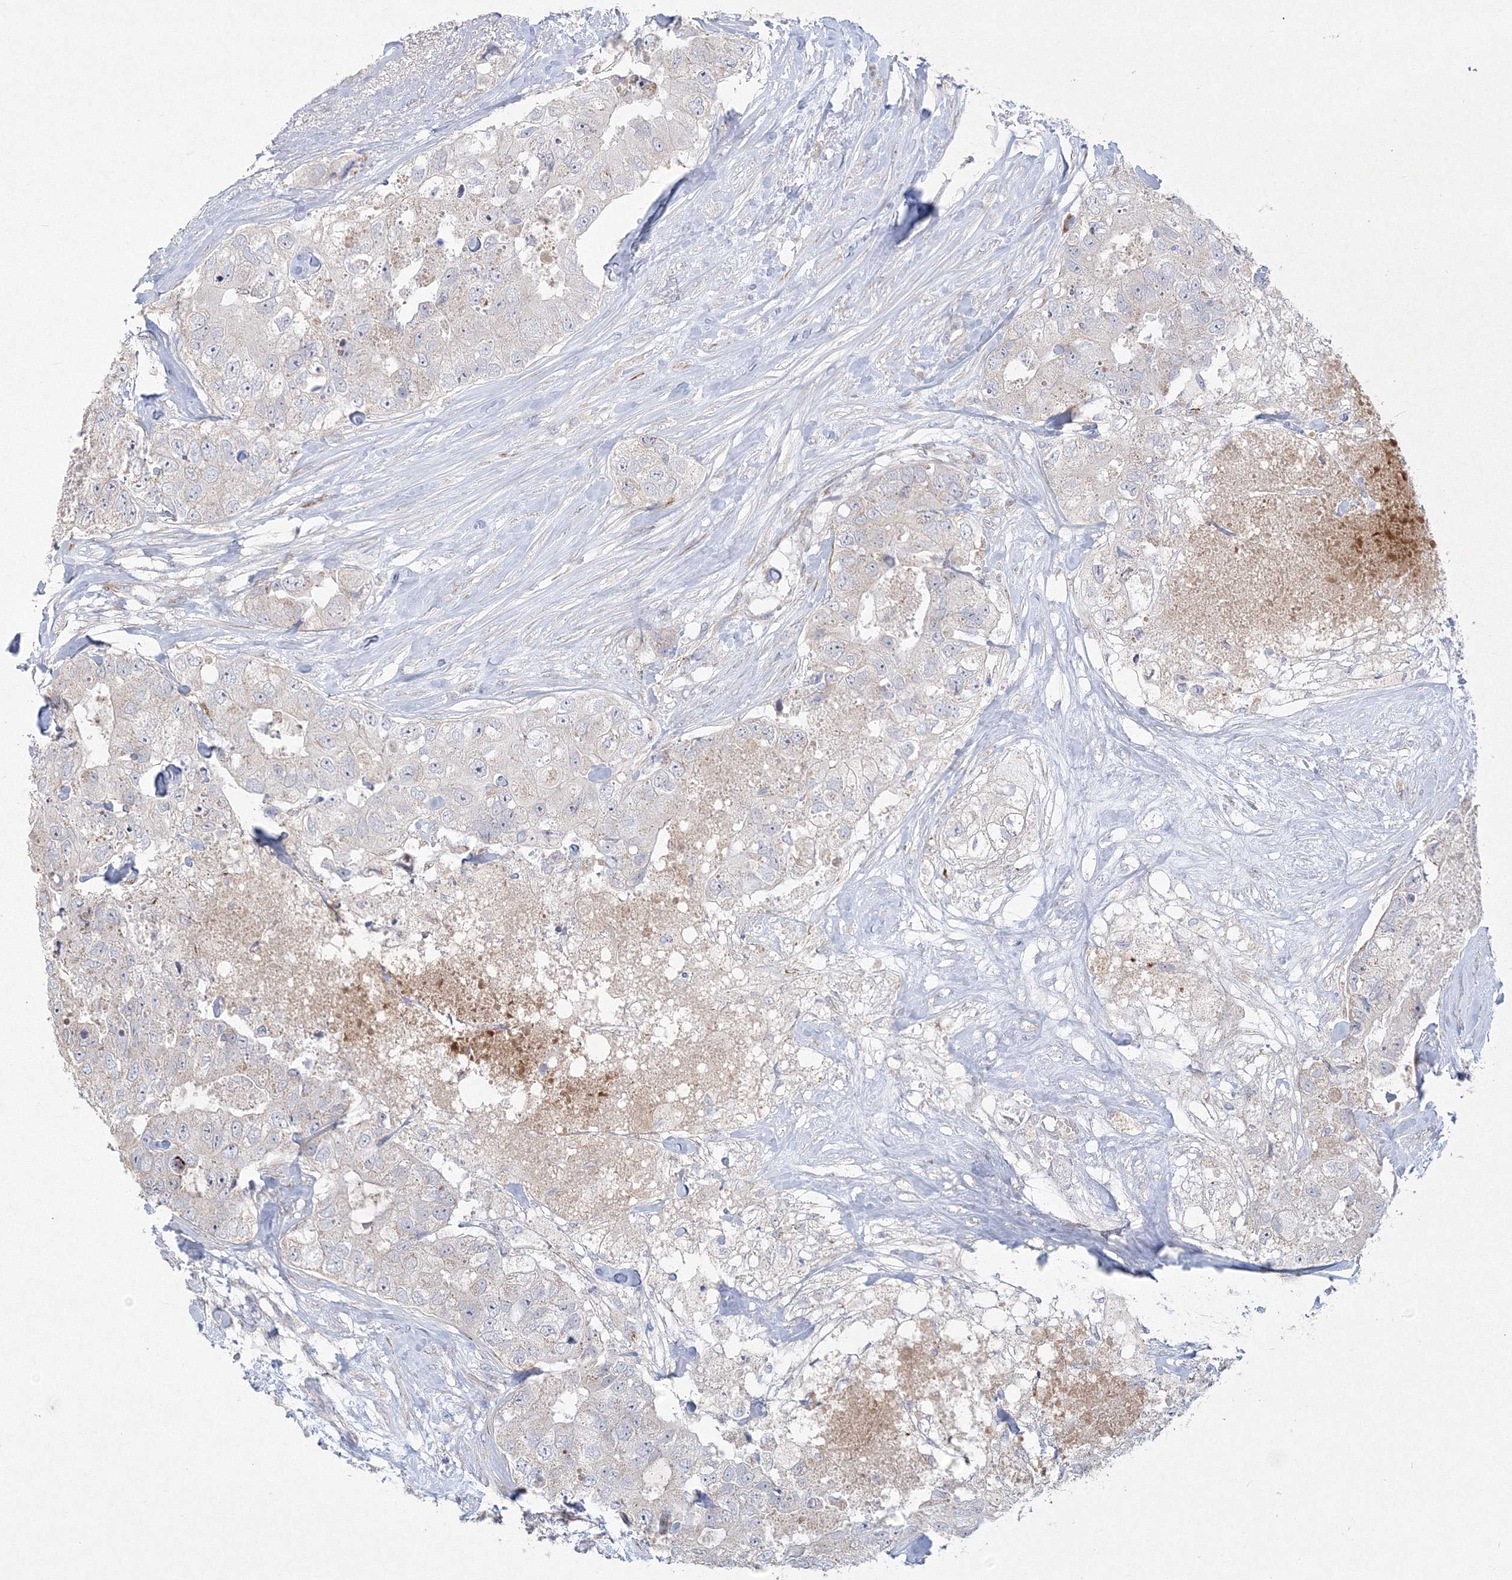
{"staining": {"intensity": "negative", "quantity": "none", "location": "none"}, "tissue": "breast cancer", "cell_type": "Tumor cells", "image_type": "cancer", "snomed": [{"axis": "morphology", "description": "Duct carcinoma"}, {"axis": "topography", "description": "Breast"}], "caption": "High magnification brightfield microscopy of breast cancer (infiltrating ductal carcinoma) stained with DAB (3,3'-diaminobenzidine) (brown) and counterstained with hematoxylin (blue): tumor cells show no significant positivity. The staining is performed using DAB brown chromogen with nuclei counter-stained in using hematoxylin.", "gene": "WDR49", "patient": {"sex": "female", "age": 62}}